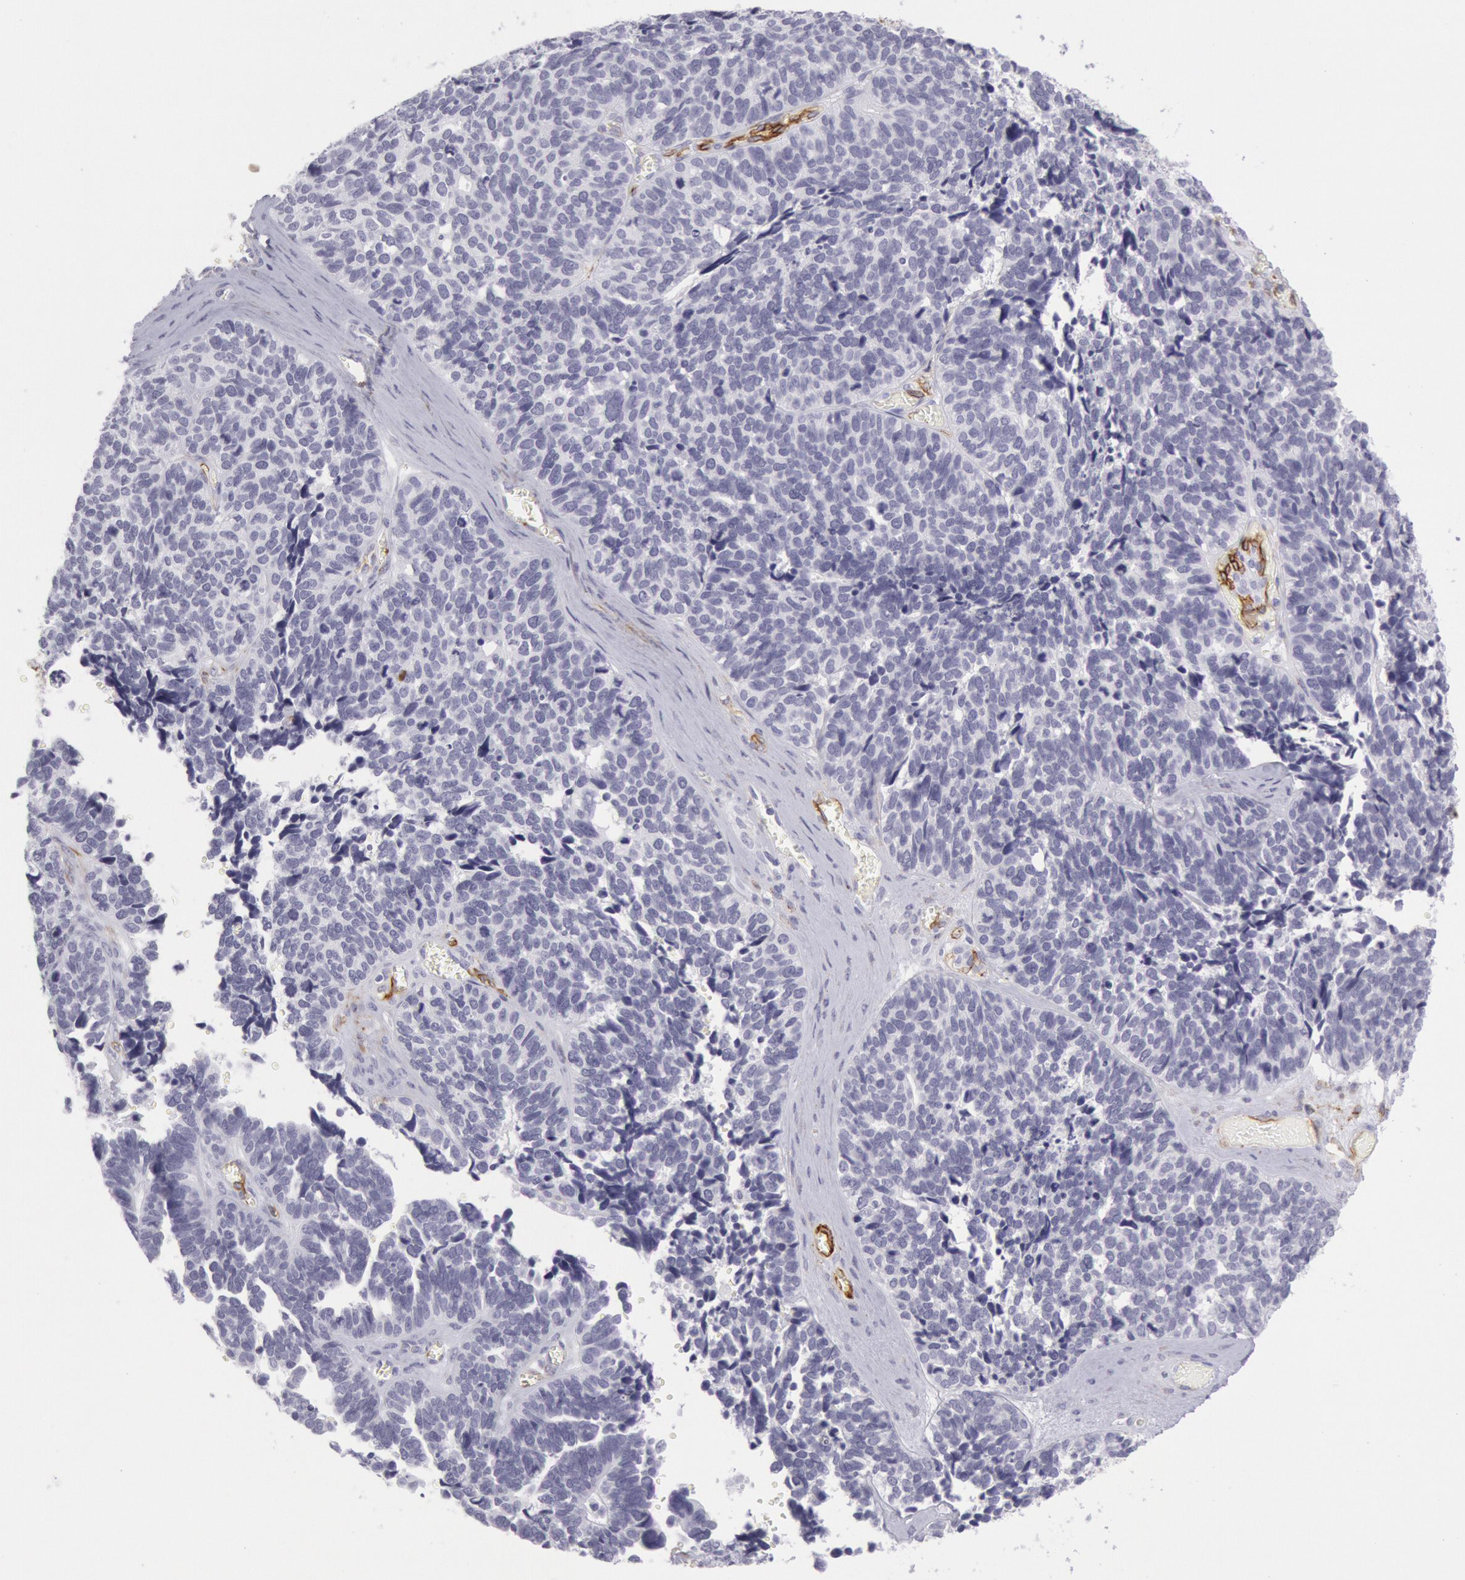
{"staining": {"intensity": "negative", "quantity": "none", "location": "none"}, "tissue": "ovarian cancer", "cell_type": "Tumor cells", "image_type": "cancer", "snomed": [{"axis": "morphology", "description": "Cystadenocarcinoma, serous, NOS"}, {"axis": "topography", "description": "Ovary"}], "caption": "DAB immunohistochemical staining of ovarian cancer (serous cystadenocarcinoma) shows no significant positivity in tumor cells.", "gene": "CDH13", "patient": {"sex": "female", "age": 77}}